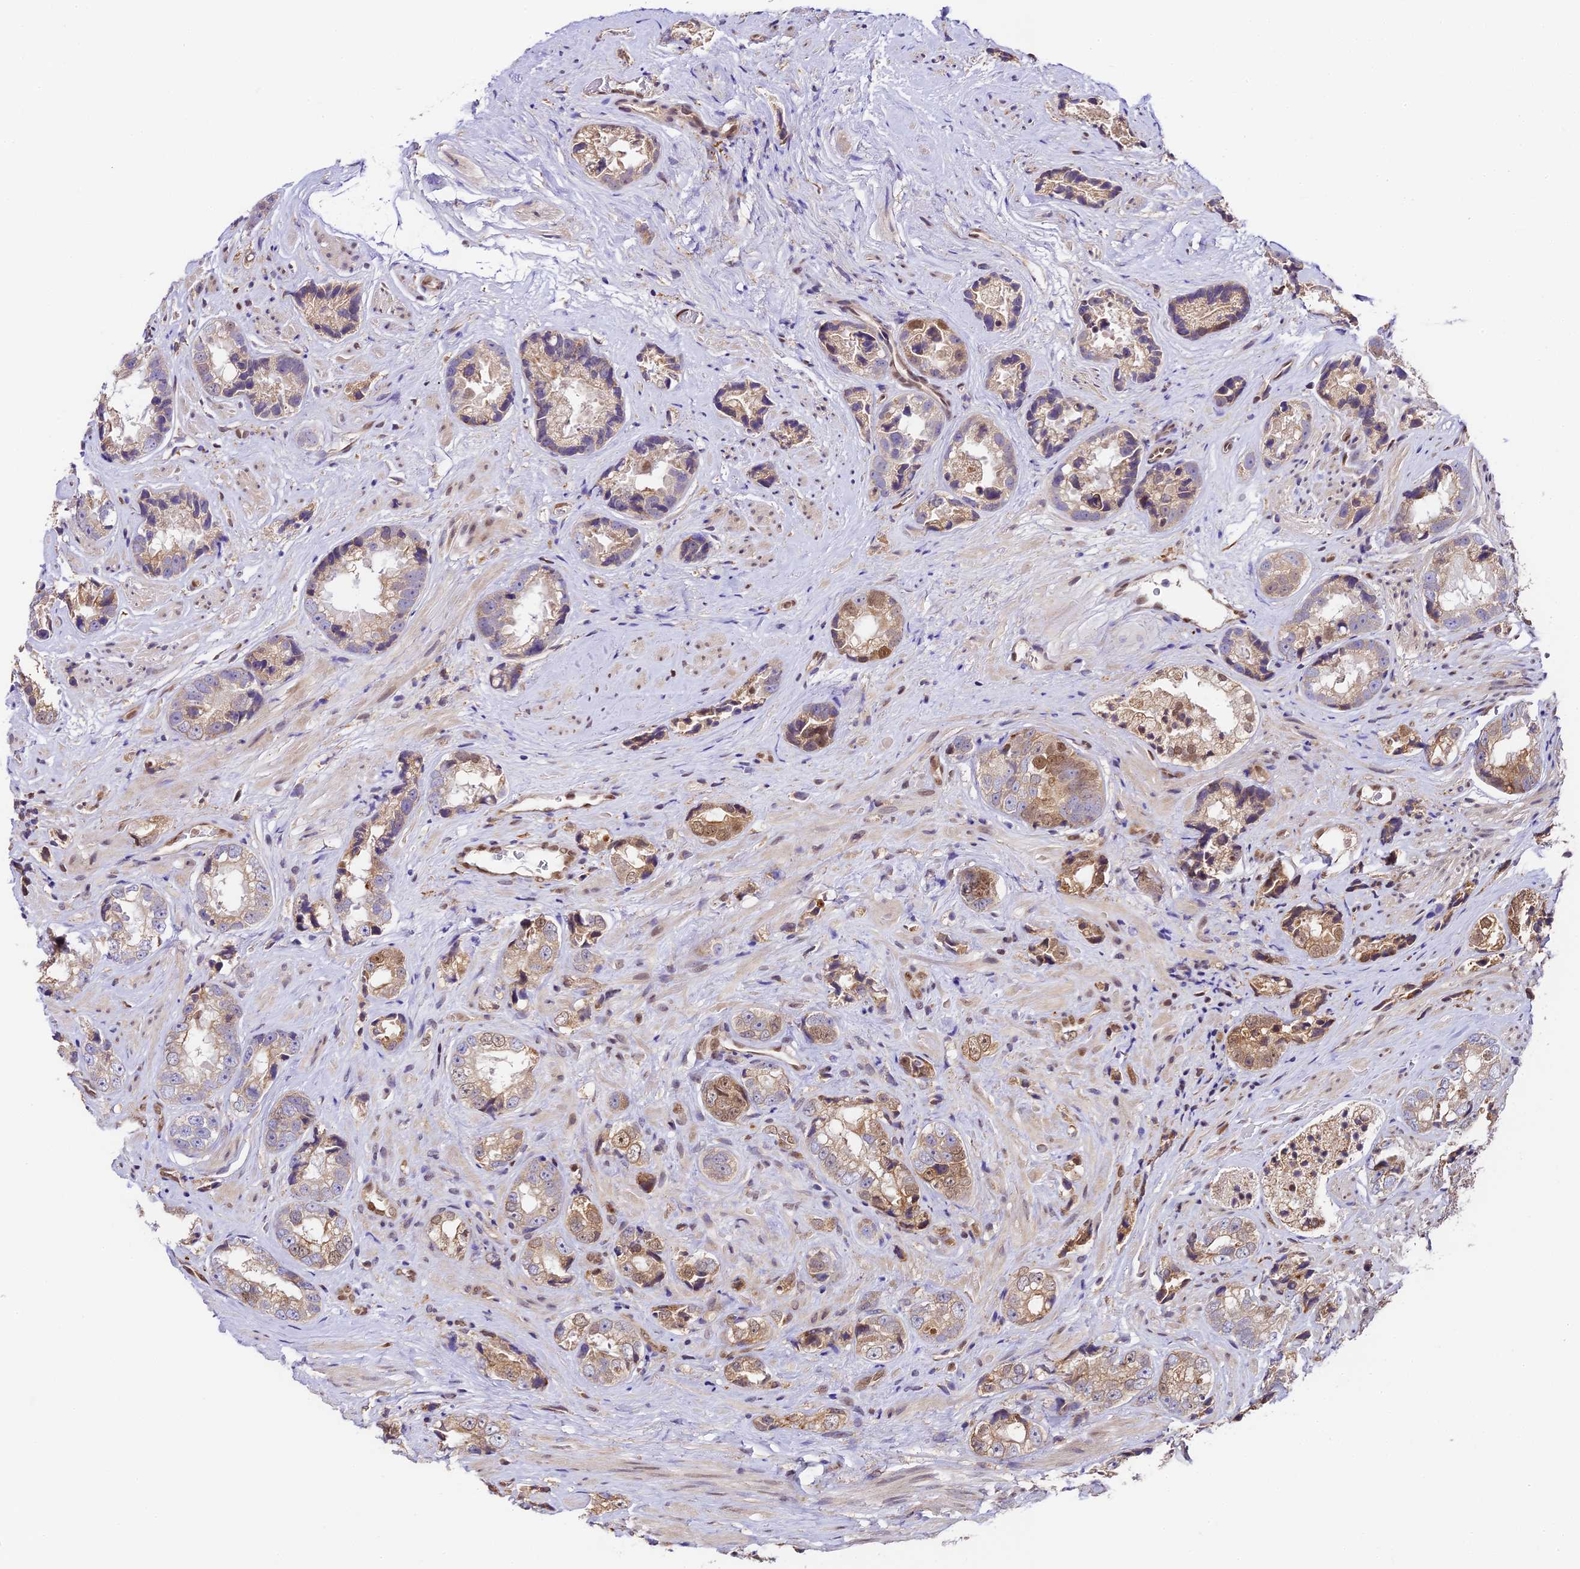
{"staining": {"intensity": "moderate", "quantity": "<25%", "location": "cytoplasmic/membranous"}, "tissue": "prostate cancer", "cell_type": "Tumor cells", "image_type": "cancer", "snomed": [{"axis": "morphology", "description": "Adenocarcinoma, High grade"}, {"axis": "topography", "description": "Prostate"}], "caption": "The histopathology image displays immunohistochemical staining of high-grade adenocarcinoma (prostate). There is moderate cytoplasmic/membranous expression is appreciated in approximately <25% of tumor cells.", "gene": "TRIM22", "patient": {"sex": "male", "age": 61}}